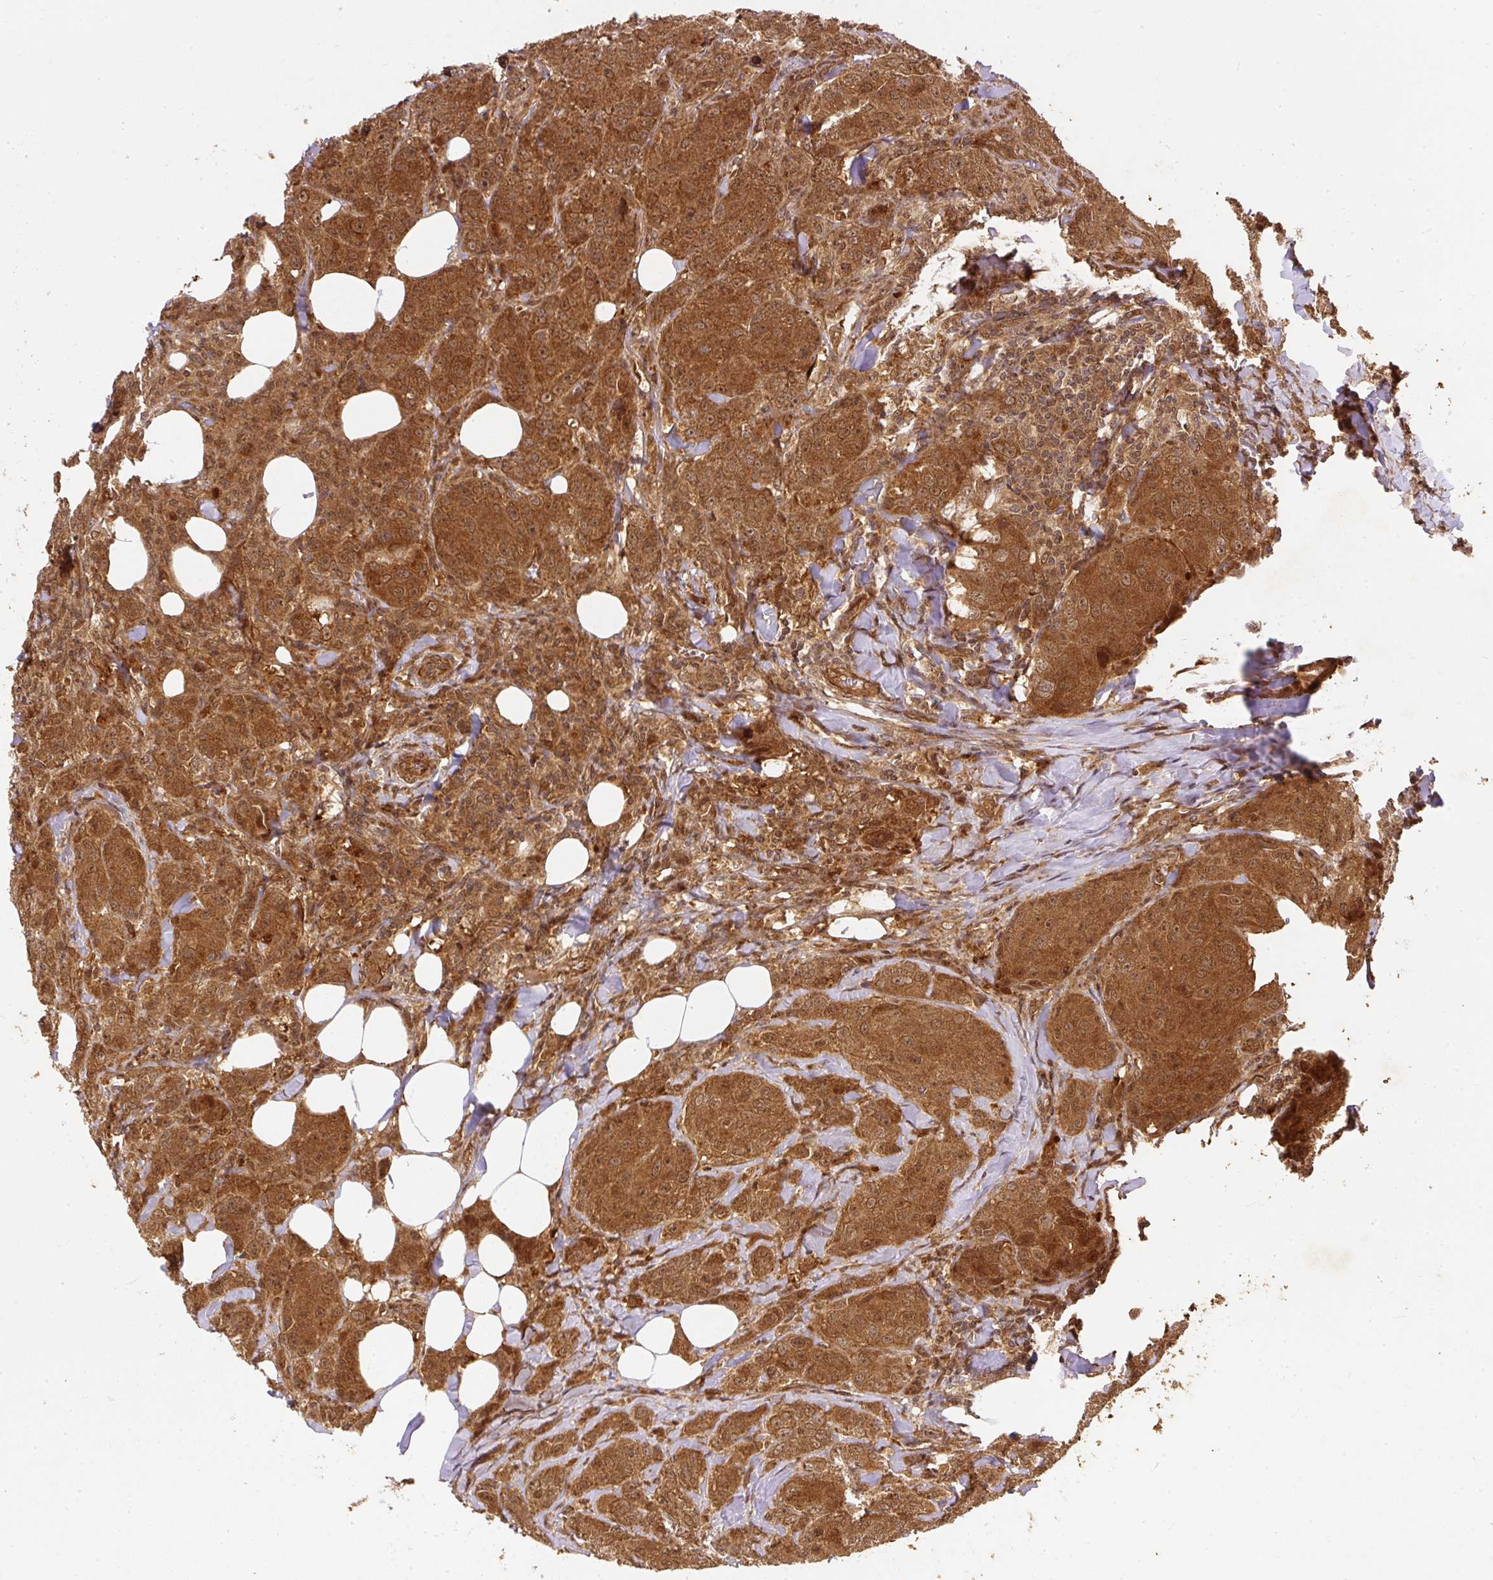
{"staining": {"intensity": "strong", "quantity": ">75%", "location": "cytoplasmic/membranous,nuclear"}, "tissue": "breast cancer", "cell_type": "Tumor cells", "image_type": "cancer", "snomed": [{"axis": "morphology", "description": "Duct carcinoma"}, {"axis": "topography", "description": "Breast"}], "caption": "IHC (DAB) staining of breast cancer (intraductal carcinoma) shows strong cytoplasmic/membranous and nuclear protein expression in approximately >75% of tumor cells. The protein of interest is shown in brown color, while the nuclei are stained blue.", "gene": "PSMD1", "patient": {"sex": "female", "age": 43}}